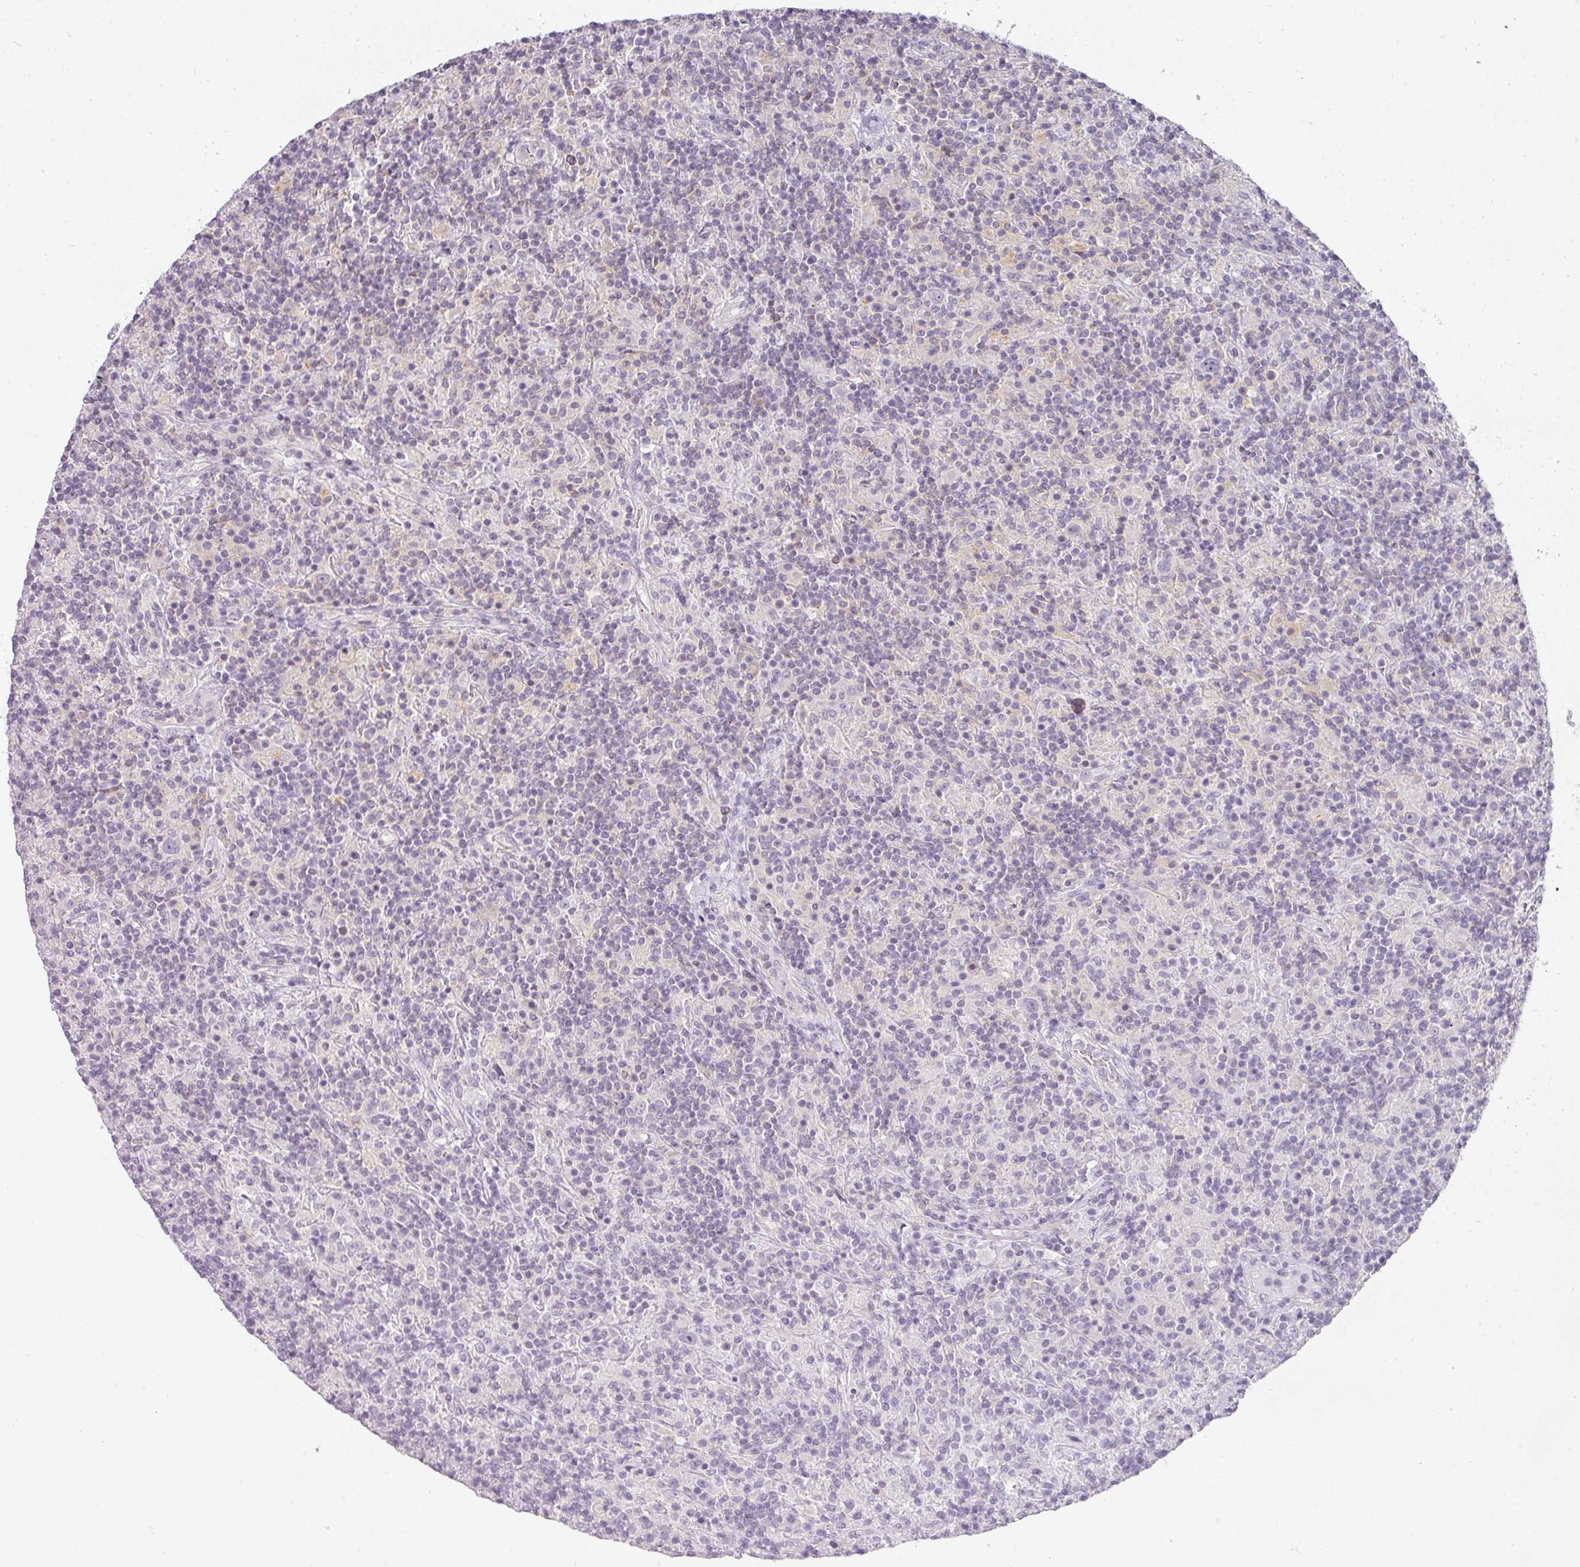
{"staining": {"intensity": "negative", "quantity": "none", "location": "none"}, "tissue": "lymphoma", "cell_type": "Tumor cells", "image_type": "cancer", "snomed": [{"axis": "morphology", "description": "Hodgkin's disease, NOS"}, {"axis": "topography", "description": "Lymph node"}], "caption": "This is an IHC image of lymphoma. There is no expression in tumor cells.", "gene": "TMEM42", "patient": {"sex": "male", "age": 70}}